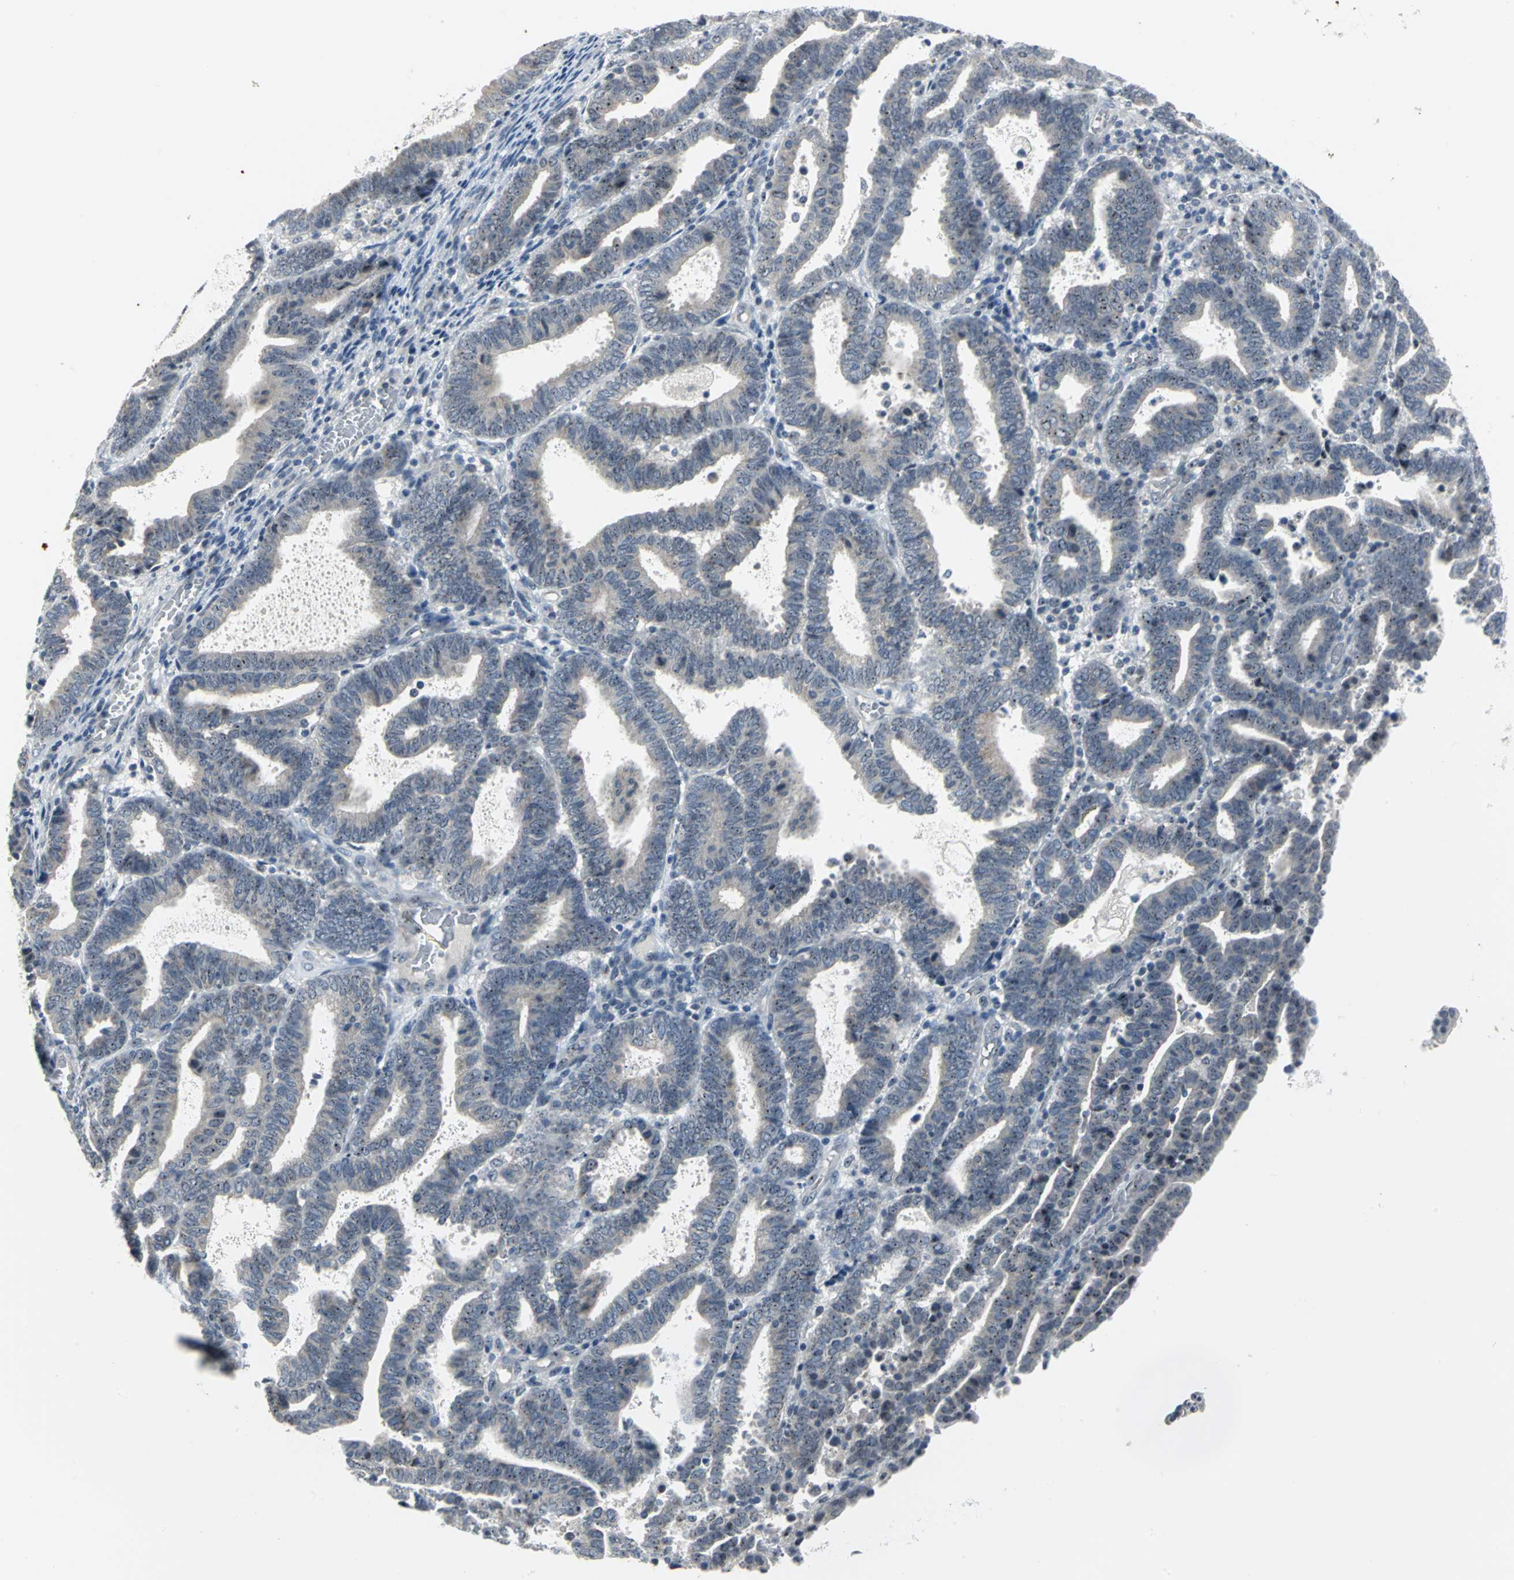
{"staining": {"intensity": "strong", "quantity": ">75%", "location": "nuclear"}, "tissue": "endometrial cancer", "cell_type": "Tumor cells", "image_type": "cancer", "snomed": [{"axis": "morphology", "description": "Adenocarcinoma, NOS"}, {"axis": "topography", "description": "Uterus"}], "caption": "Immunohistochemistry of human adenocarcinoma (endometrial) displays high levels of strong nuclear expression in about >75% of tumor cells.", "gene": "MYBBP1A", "patient": {"sex": "female", "age": 83}}